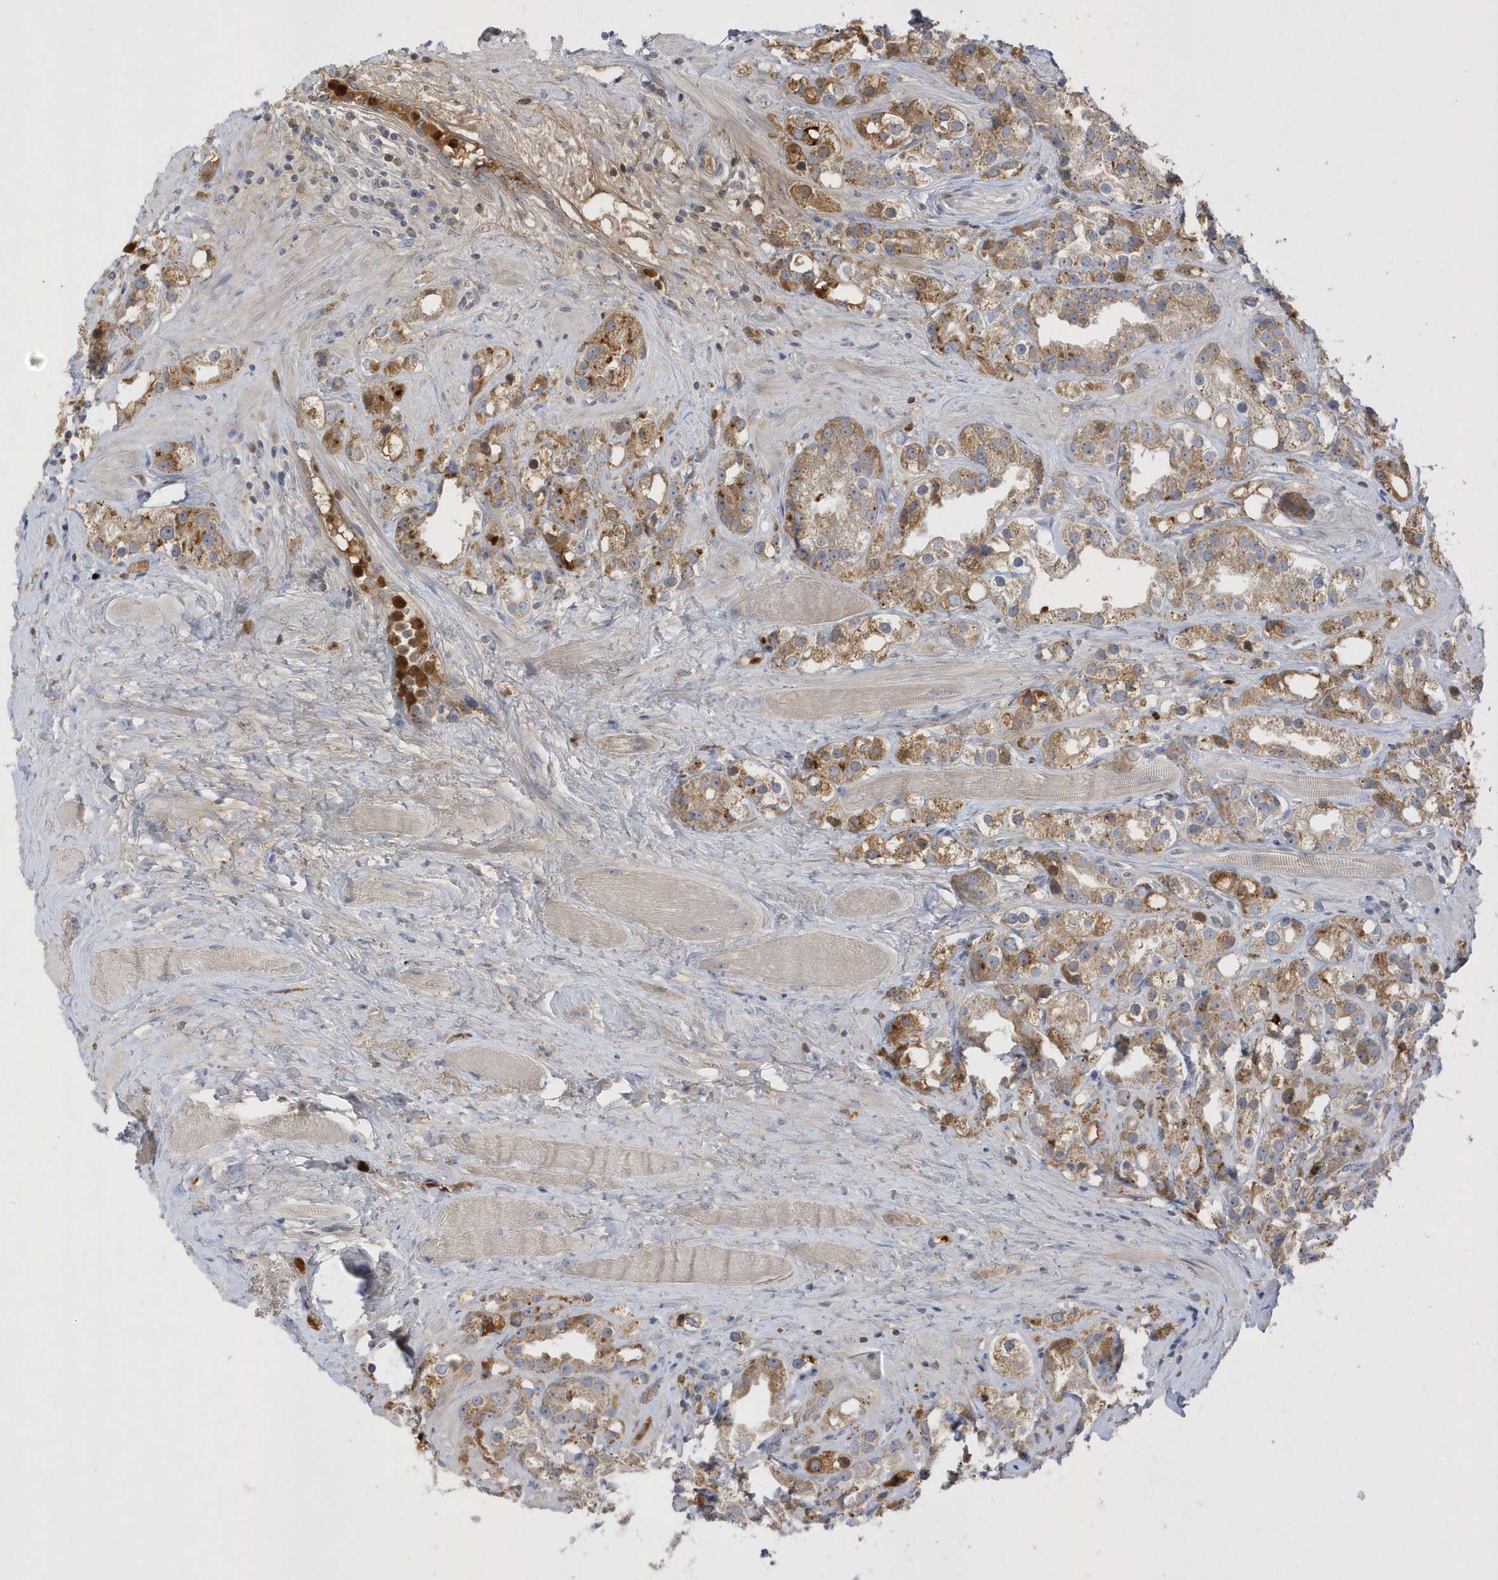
{"staining": {"intensity": "moderate", "quantity": ">75%", "location": "cytoplasmic/membranous"}, "tissue": "prostate cancer", "cell_type": "Tumor cells", "image_type": "cancer", "snomed": [{"axis": "morphology", "description": "Adenocarcinoma, NOS"}, {"axis": "topography", "description": "Prostate"}], "caption": "A histopathology image showing moderate cytoplasmic/membranous positivity in approximately >75% of tumor cells in prostate cancer, as visualized by brown immunohistochemical staining.", "gene": "DPP9", "patient": {"sex": "male", "age": 79}}